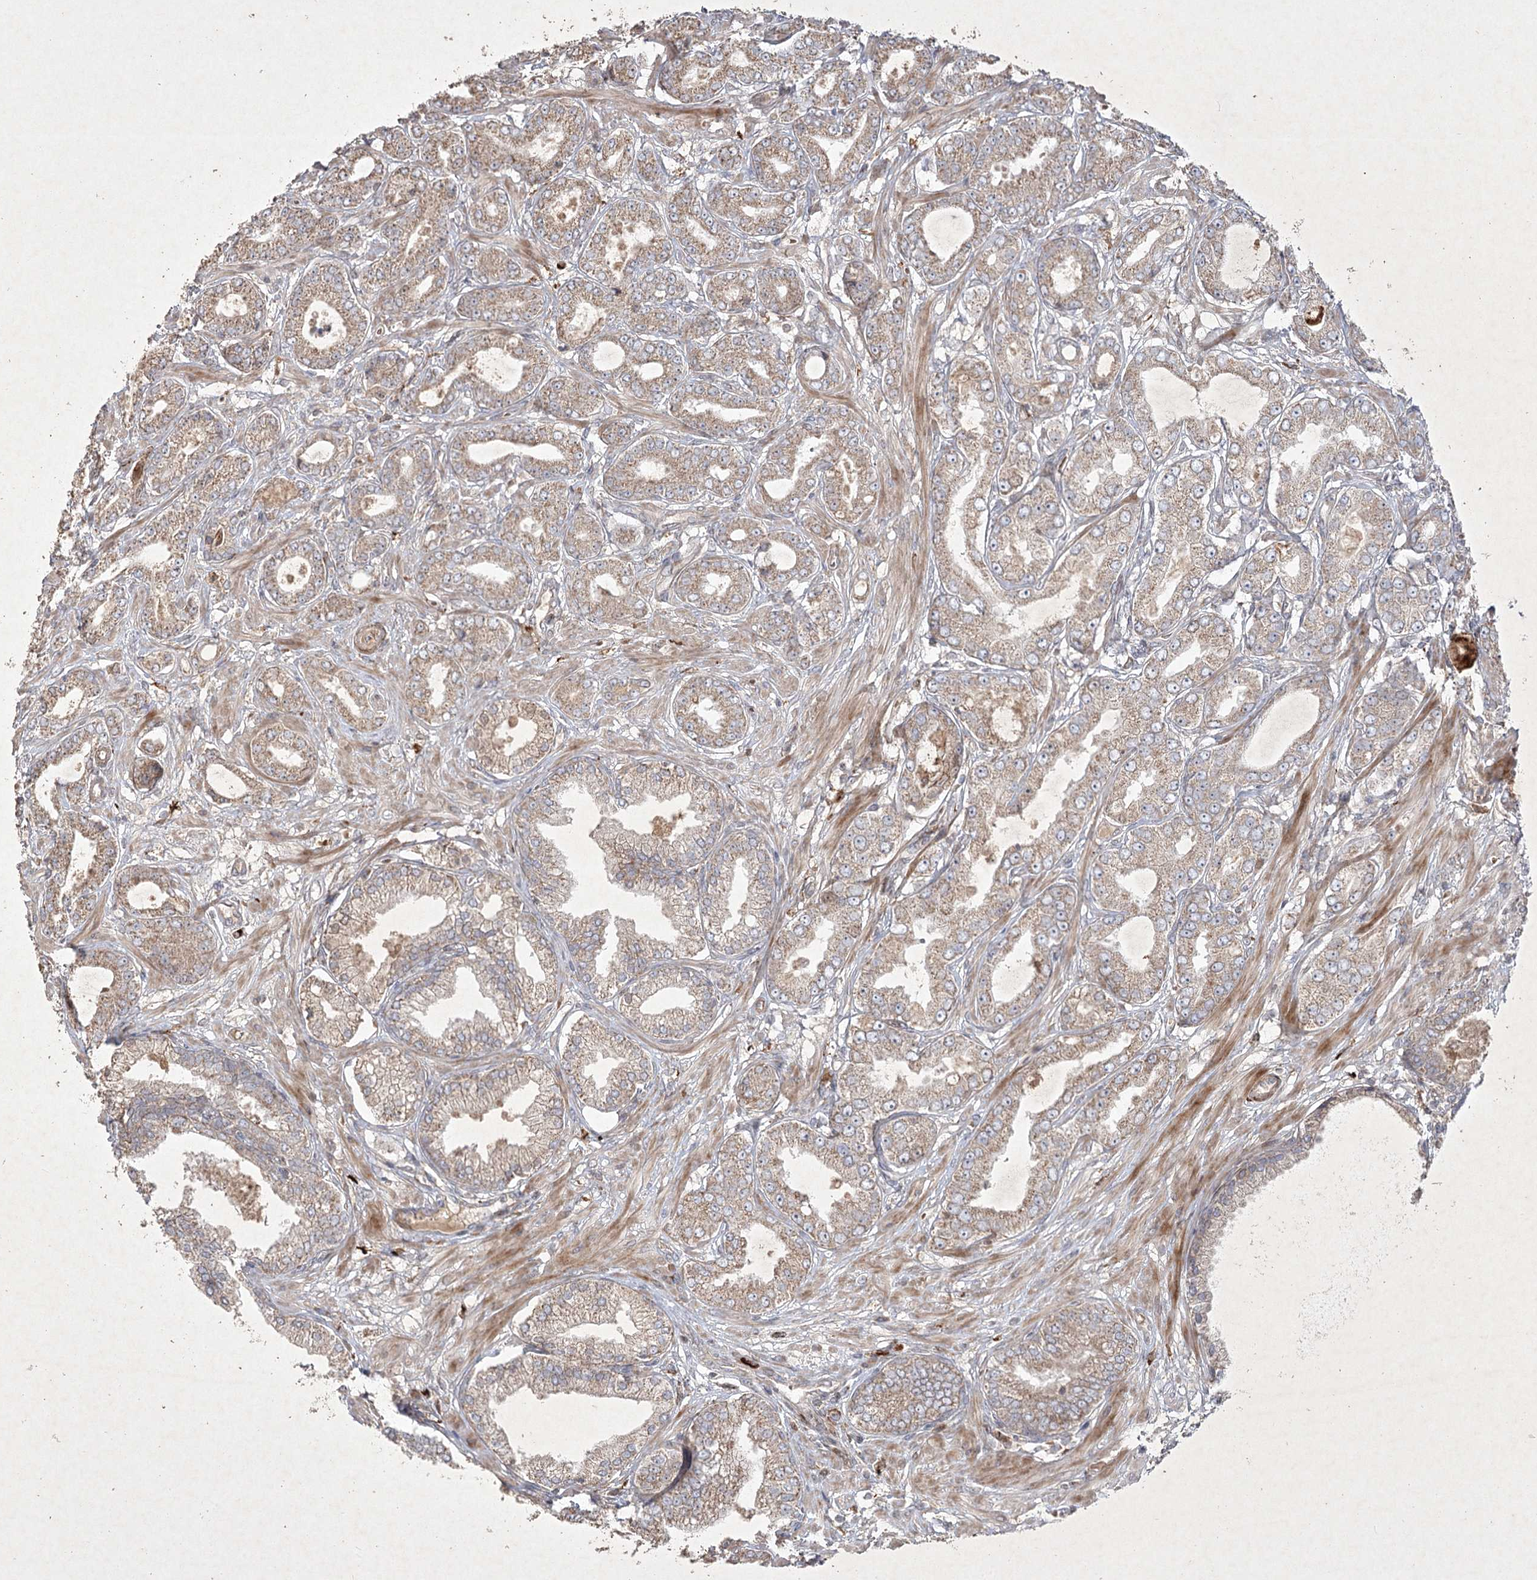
{"staining": {"intensity": "moderate", "quantity": ">75%", "location": "cytoplasmic/membranous"}, "tissue": "prostate cancer", "cell_type": "Tumor cells", "image_type": "cancer", "snomed": [{"axis": "morphology", "description": "Adenocarcinoma, Low grade"}, {"axis": "topography", "description": "Prostate"}], "caption": "Tumor cells reveal medium levels of moderate cytoplasmic/membranous staining in approximately >75% of cells in prostate cancer.", "gene": "KBTBD4", "patient": {"sex": "male", "age": 63}}